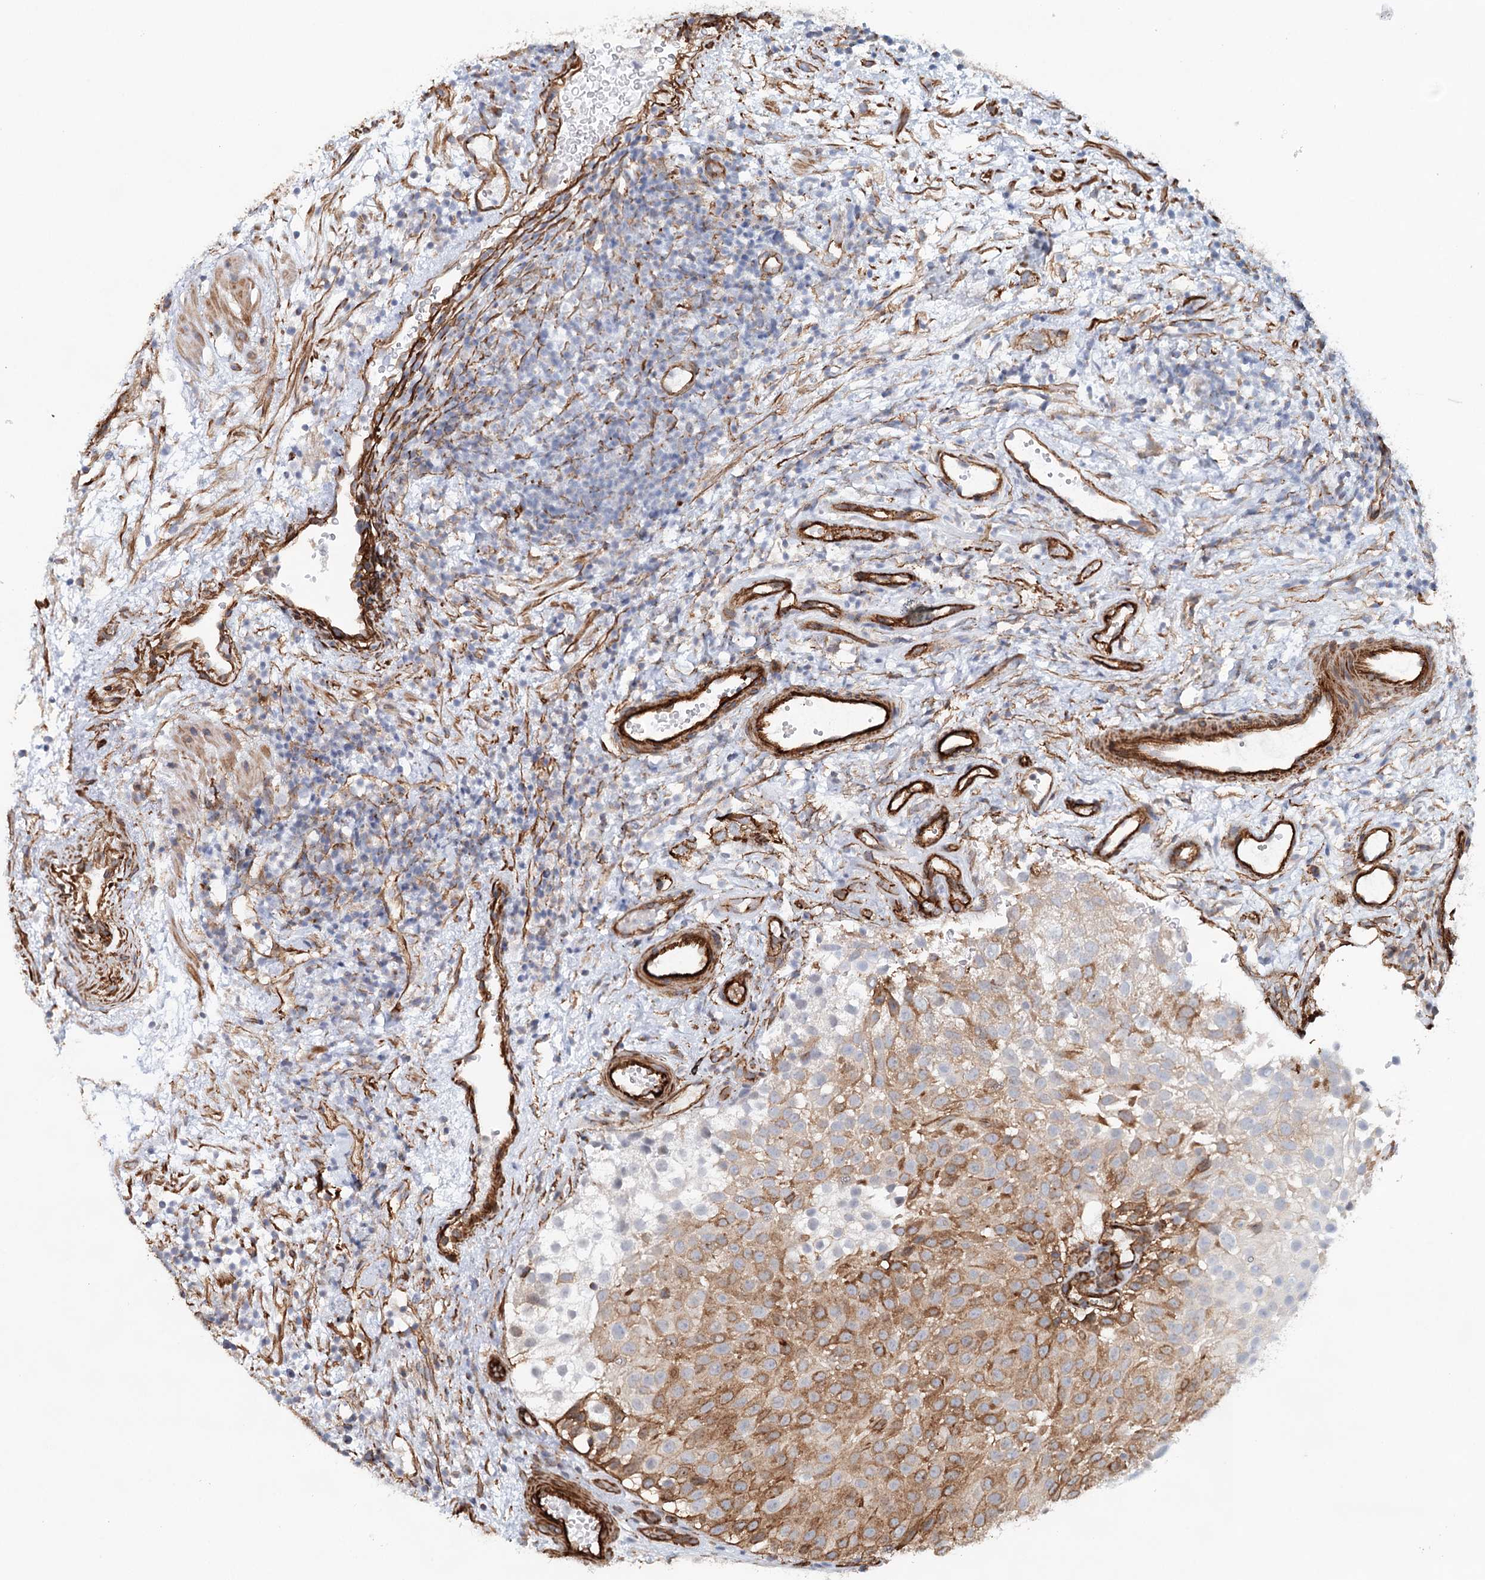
{"staining": {"intensity": "moderate", "quantity": "25%-75%", "location": "cytoplasmic/membranous"}, "tissue": "urothelial cancer", "cell_type": "Tumor cells", "image_type": "cancer", "snomed": [{"axis": "morphology", "description": "Urothelial carcinoma, Low grade"}, {"axis": "topography", "description": "Urinary bladder"}], "caption": "Immunohistochemistry (IHC) micrograph of neoplastic tissue: urothelial cancer stained using IHC reveals medium levels of moderate protein expression localized specifically in the cytoplasmic/membranous of tumor cells, appearing as a cytoplasmic/membranous brown color.", "gene": "SYNPO", "patient": {"sex": "male", "age": 78}}